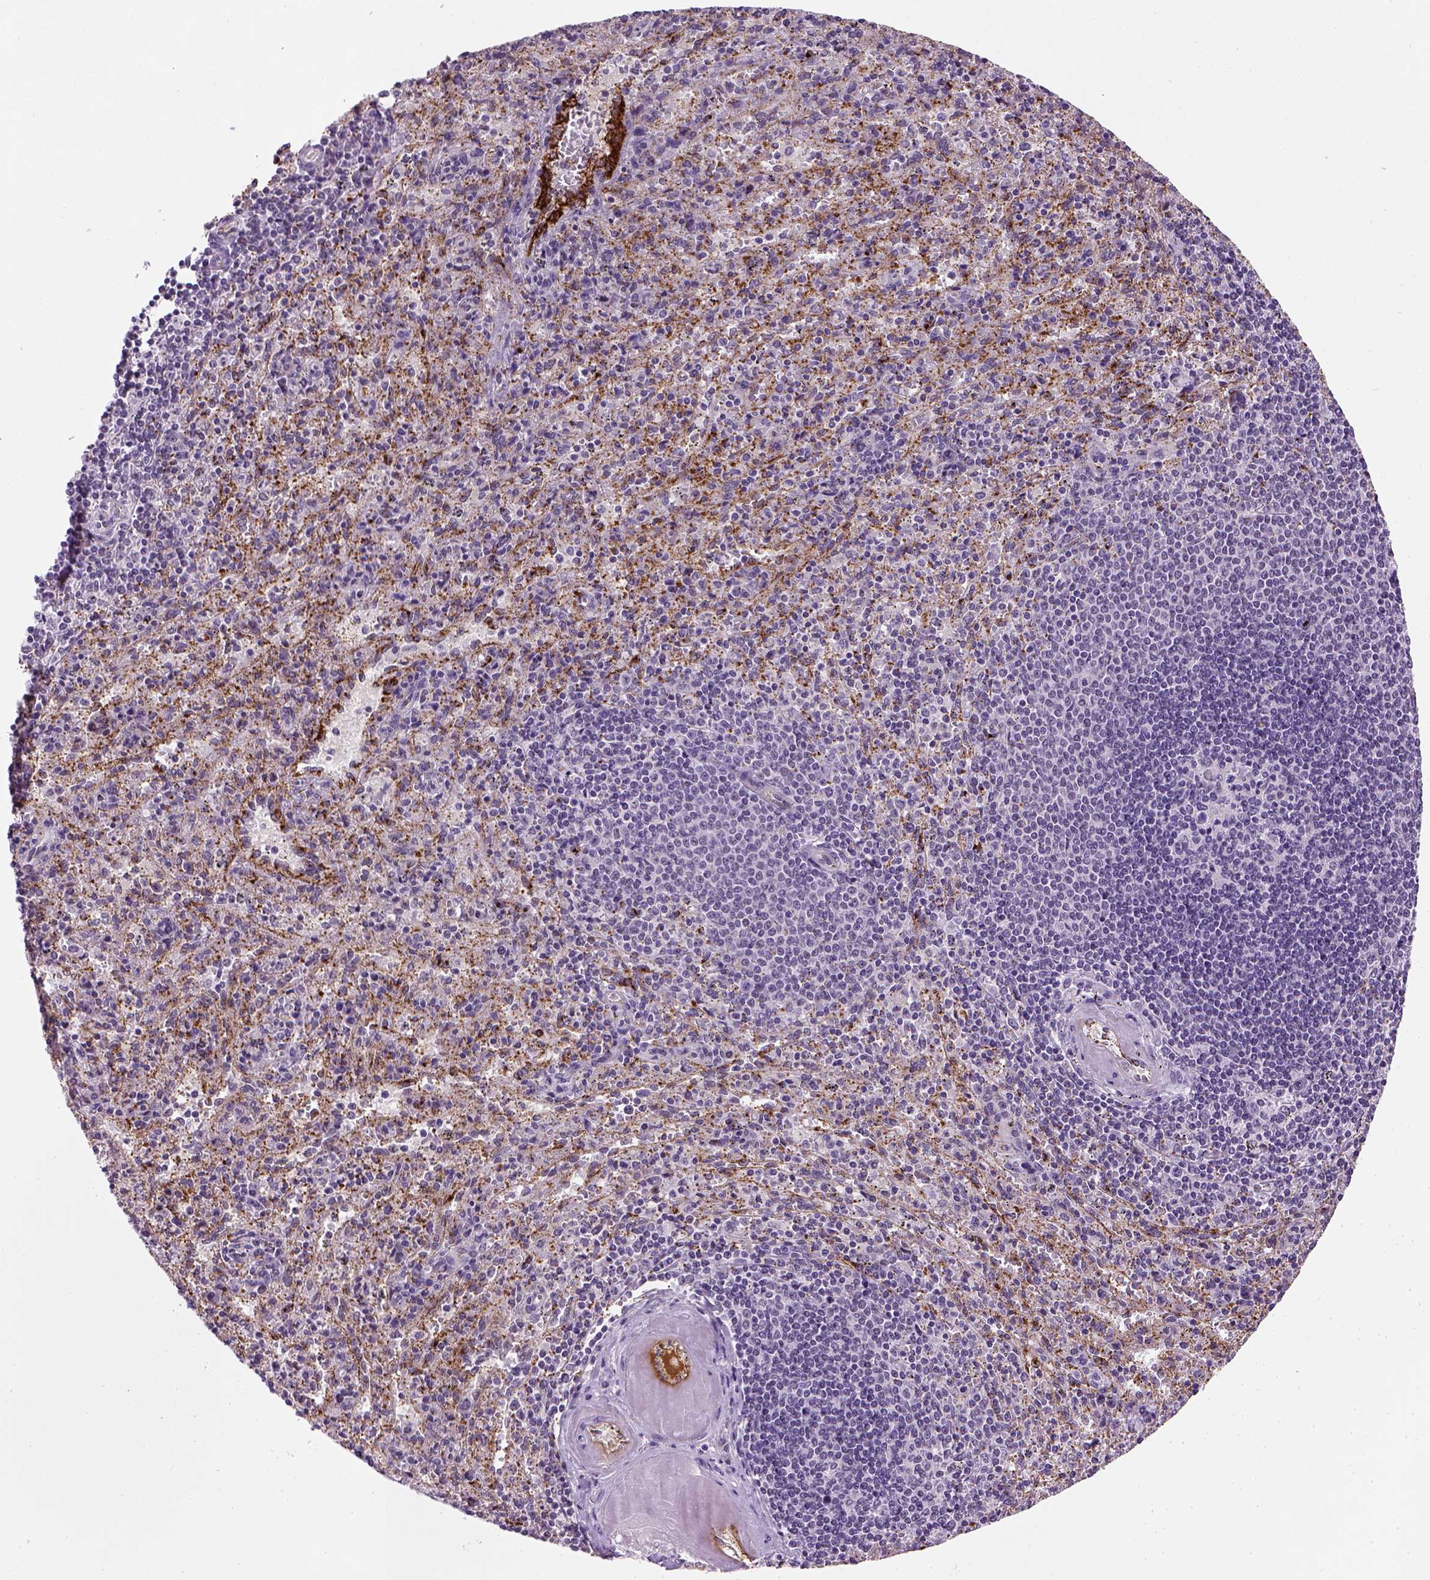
{"staining": {"intensity": "negative", "quantity": "none", "location": "none"}, "tissue": "spleen", "cell_type": "Cells in red pulp", "image_type": "normal", "snomed": [{"axis": "morphology", "description": "Normal tissue, NOS"}, {"axis": "topography", "description": "Spleen"}], "caption": "High power microscopy photomicrograph of an immunohistochemistry (IHC) micrograph of unremarkable spleen, revealing no significant positivity in cells in red pulp.", "gene": "VWF", "patient": {"sex": "male", "age": 57}}